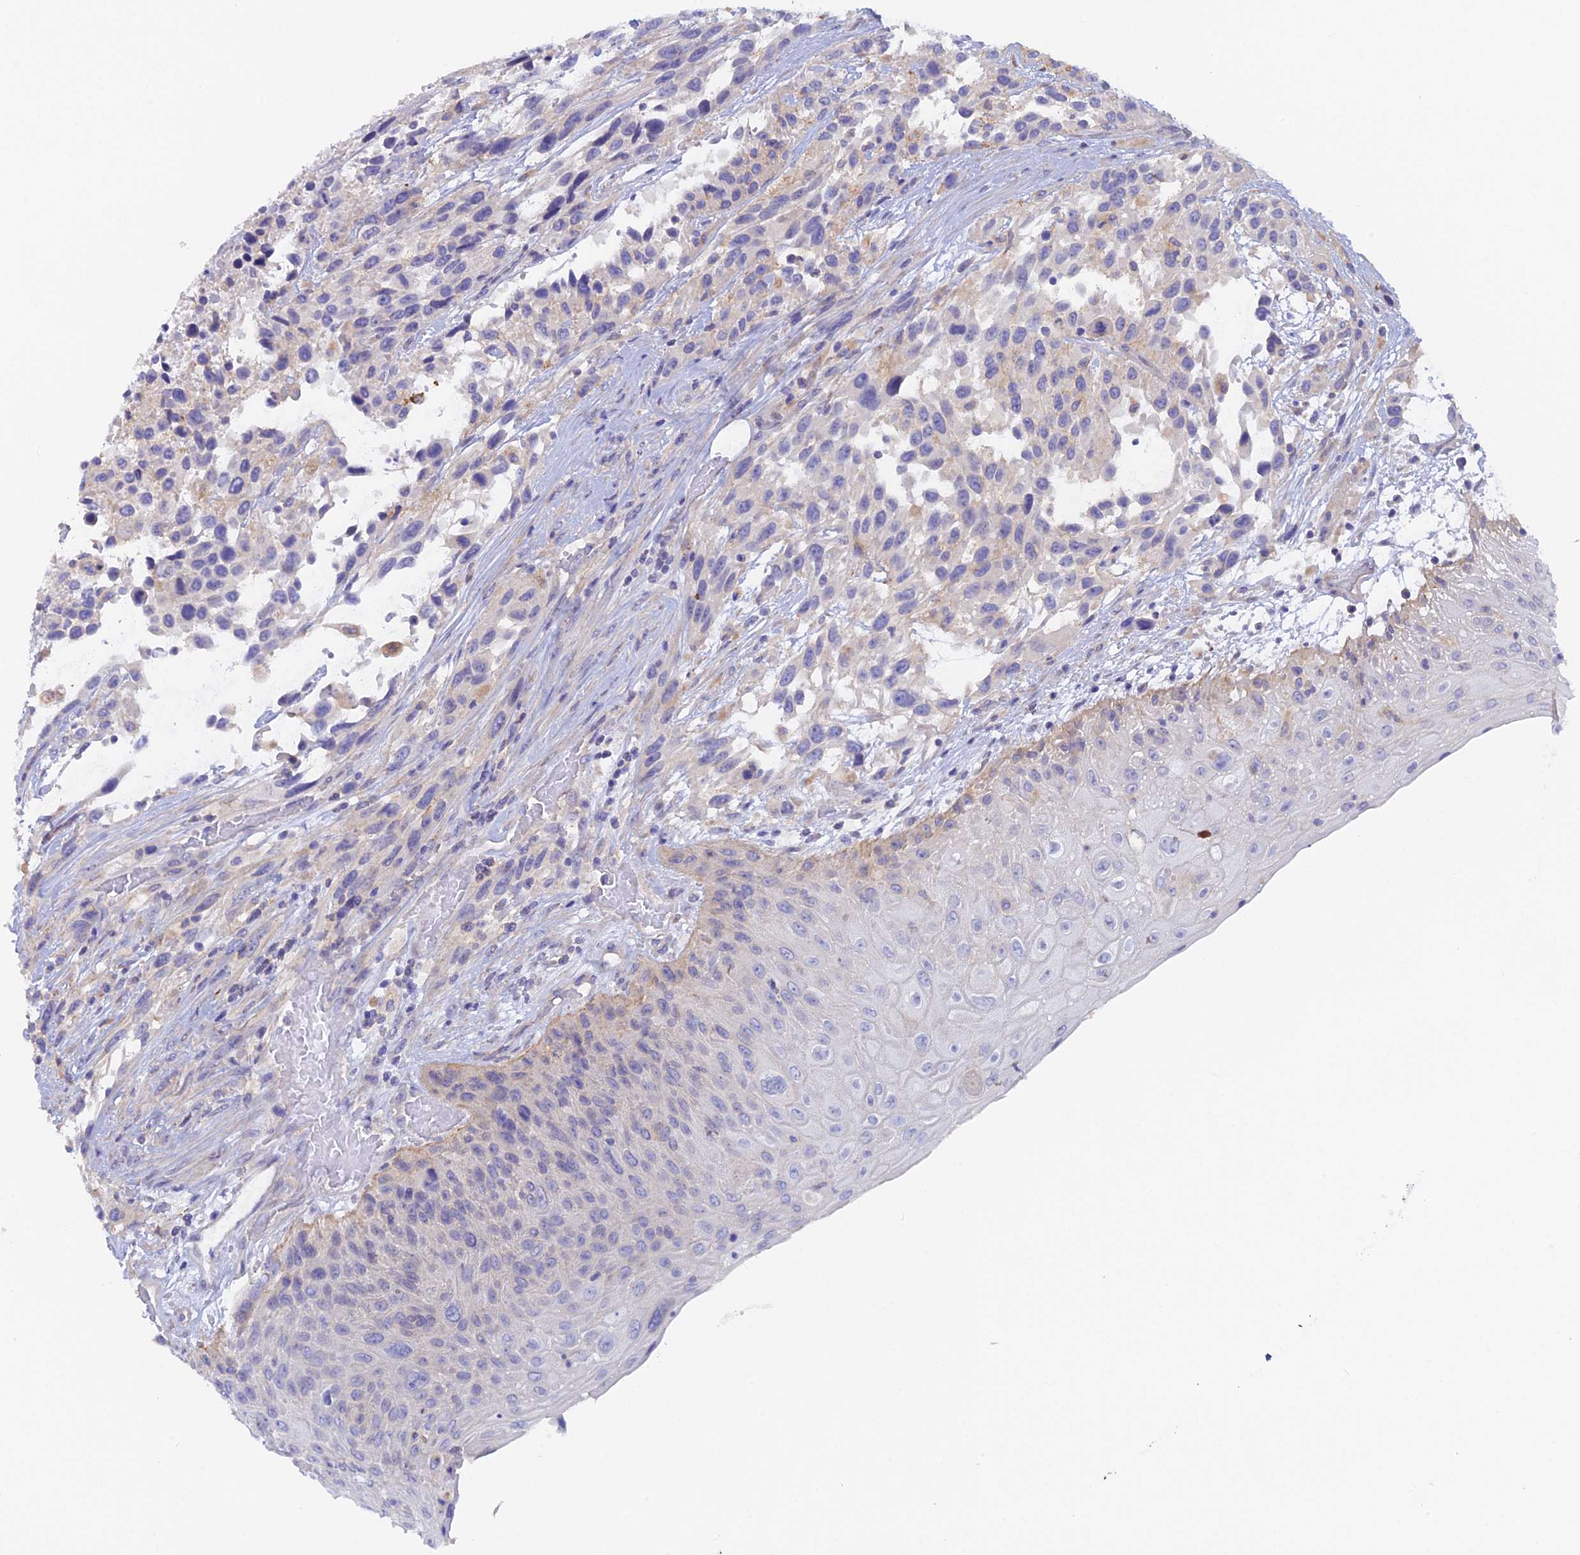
{"staining": {"intensity": "weak", "quantity": "<25%", "location": "cytoplasmic/membranous"}, "tissue": "urothelial cancer", "cell_type": "Tumor cells", "image_type": "cancer", "snomed": [{"axis": "morphology", "description": "Urothelial carcinoma, High grade"}, {"axis": "topography", "description": "Urinary bladder"}], "caption": "Tumor cells show no significant protein staining in urothelial cancer. Nuclei are stained in blue.", "gene": "FZR1", "patient": {"sex": "female", "age": 70}}